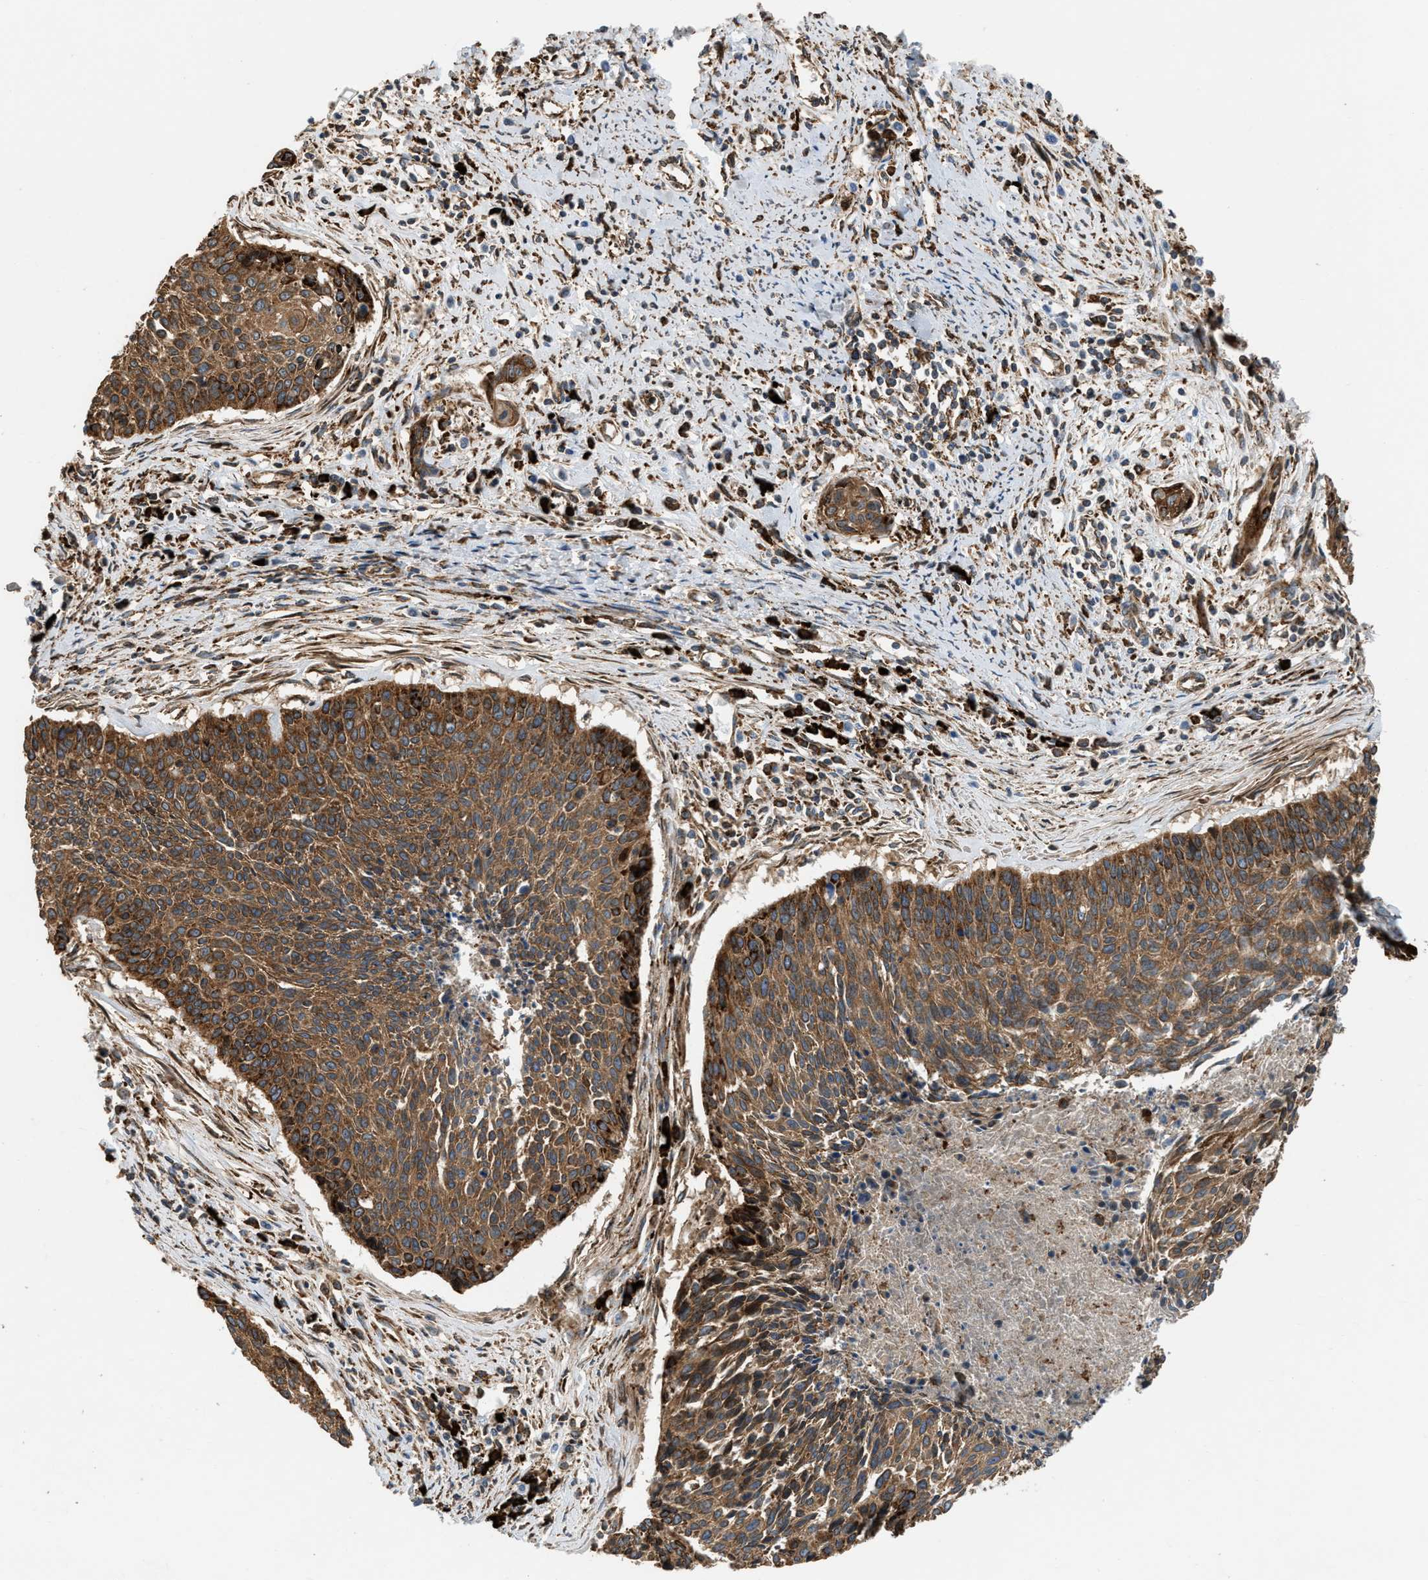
{"staining": {"intensity": "strong", "quantity": ">75%", "location": "cytoplasmic/membranous"}, "tissue": "cervical cancer", "cell_type": "Tumor cells", "image_type": "cancer", "snomed": [{"axis": "morphology", "description": "Squamous cell carcinoma, NOS"}, {"axis": "topography", "description": "Cervix"}], "caption": "Protein expression analysis of human cervical squamous cell carcinoma reveals strong cytoplasmic/membranous staining in about >75% of tumor cells.", "gene": "BAIAP2L1", "patient": {"sex": "female", "age": 55}}